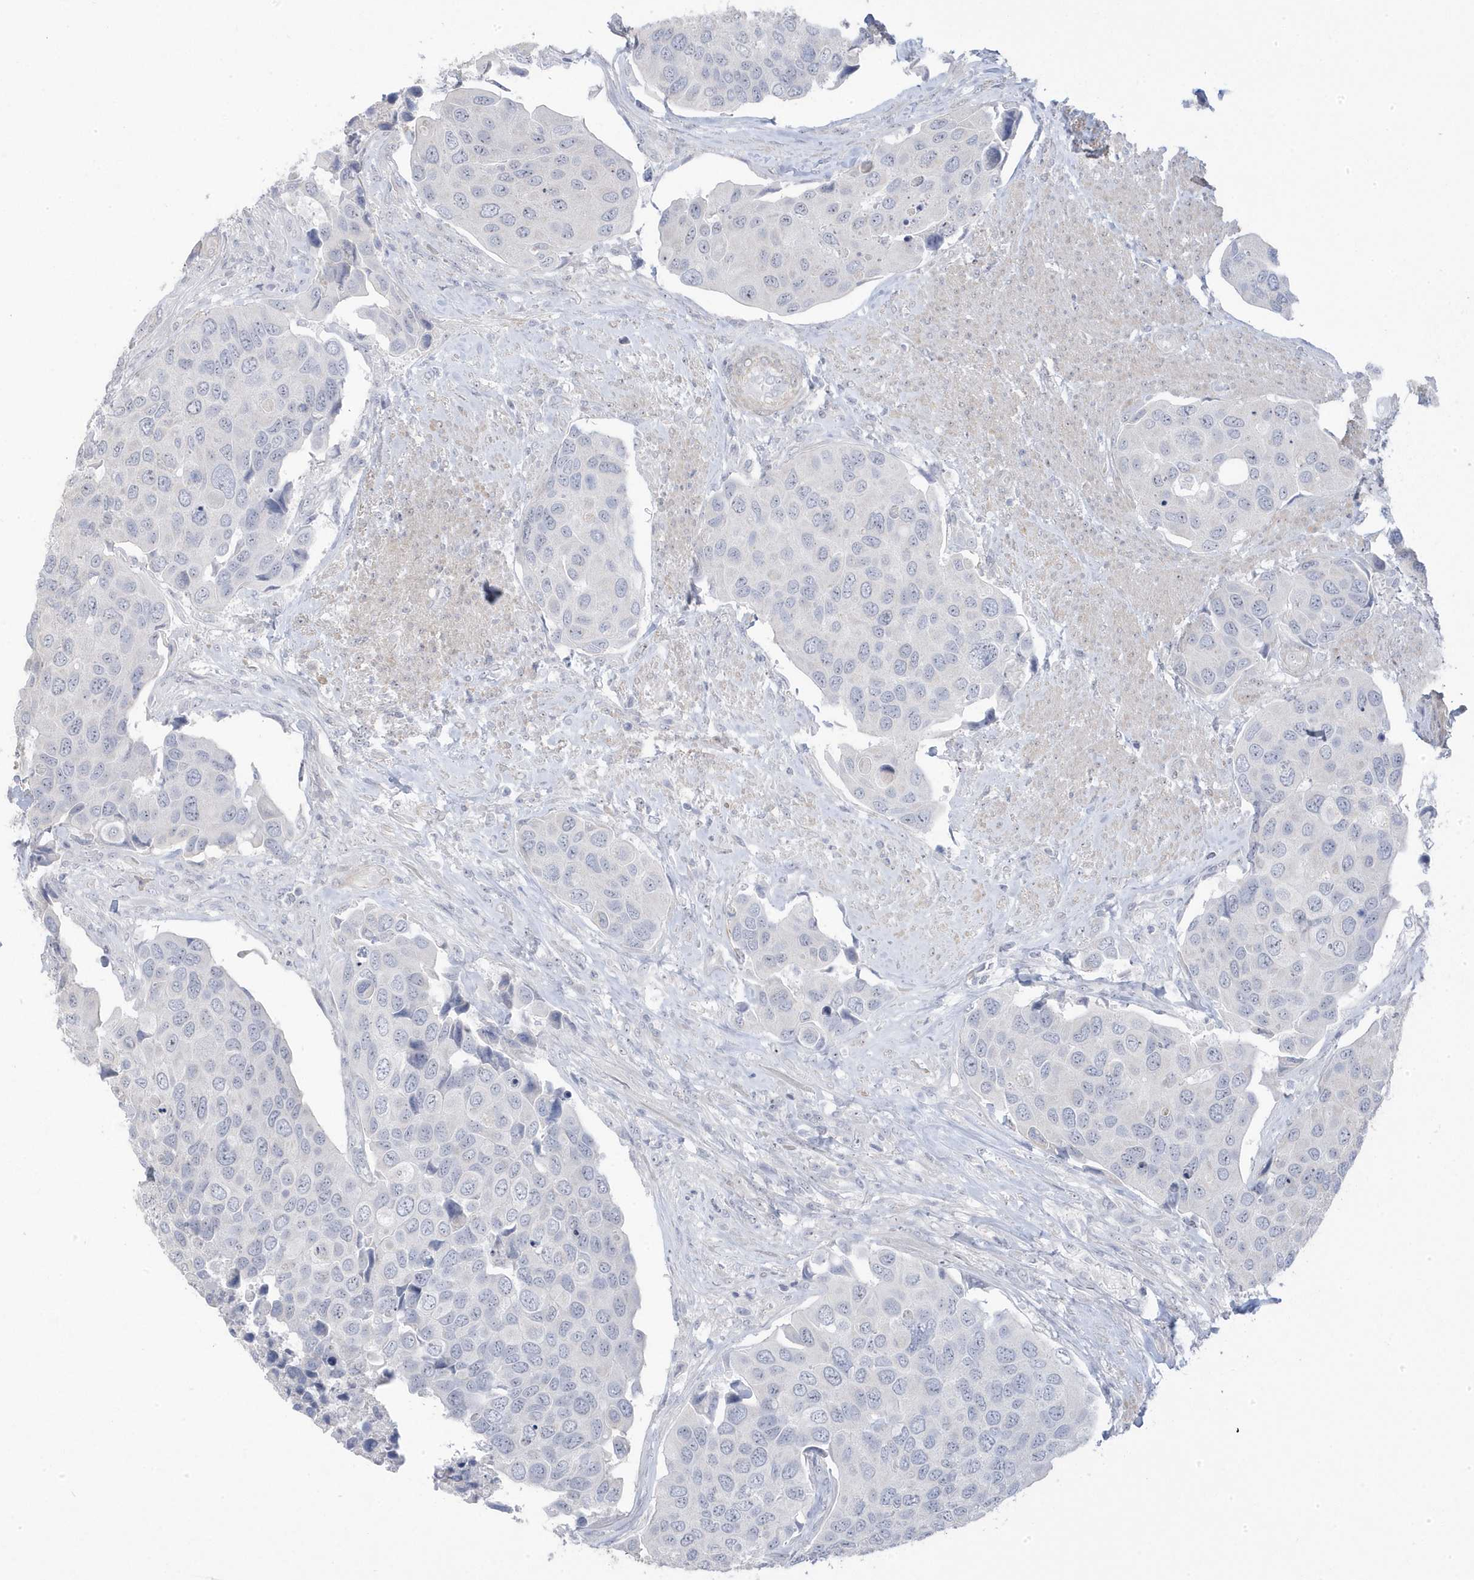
{"staining": {"intensity": "negative", "quantity": "none", "location": "none"}, "tissue": "urothelial cancer", "cell_type": "Tumor cells", "image_type": "cancer", "snomed": [{"axis": "morphology", "description": "Urothelial carcinoma, High grade"}, {"axis": "topography", "description": "Urinary bladder"}], "caption": "The histopathology image demonstrates no significant staining in tumor cells of urothelial cancer. The staining is performed using DAB brown chromogen with nuclei counter-stained in using hematoxylin.", "gene": "GTPBP6", "patient": {"sex": "male", "age": 74}}